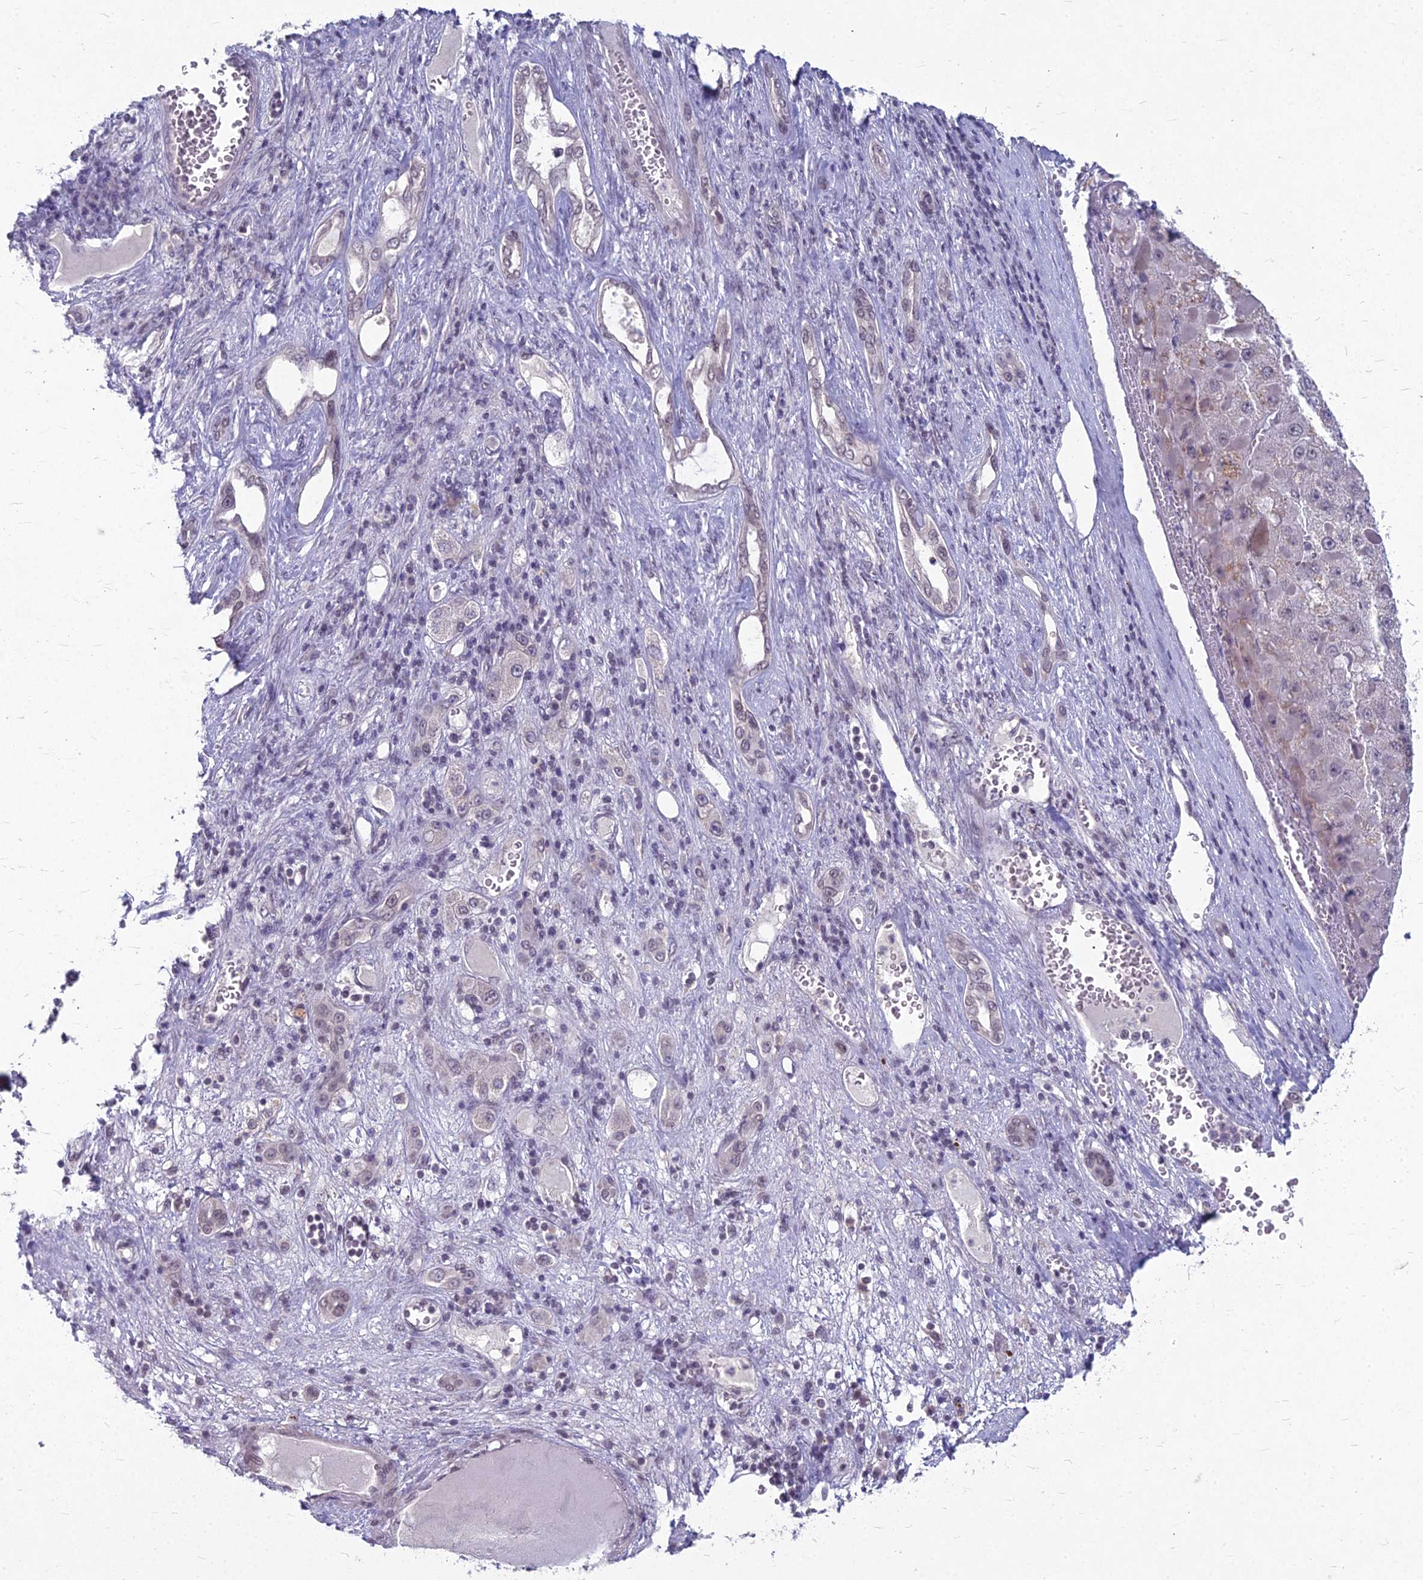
{"staining": {"intensity": "weak", "quantity": "<25%", "location": "nuclear"}, "tissue": "liver cancer", "cell_type": "Tumor cells", "image_type": "cancer", "snomed": [{"axis": "morphology", "description": "Carcinoma, Hepatocellular, NOS"}, {"axis": "topography", "description": "Liver"}], "caption": "High magnification brightfield microscopy of hepatocellular carcinoma (liver) stained with DAB (brown) and counterstained with hematoxylin (blue): tumor cells show no significant expression.", "gene": "KAT7", "patient": {"sex": "female", "age": 73}}